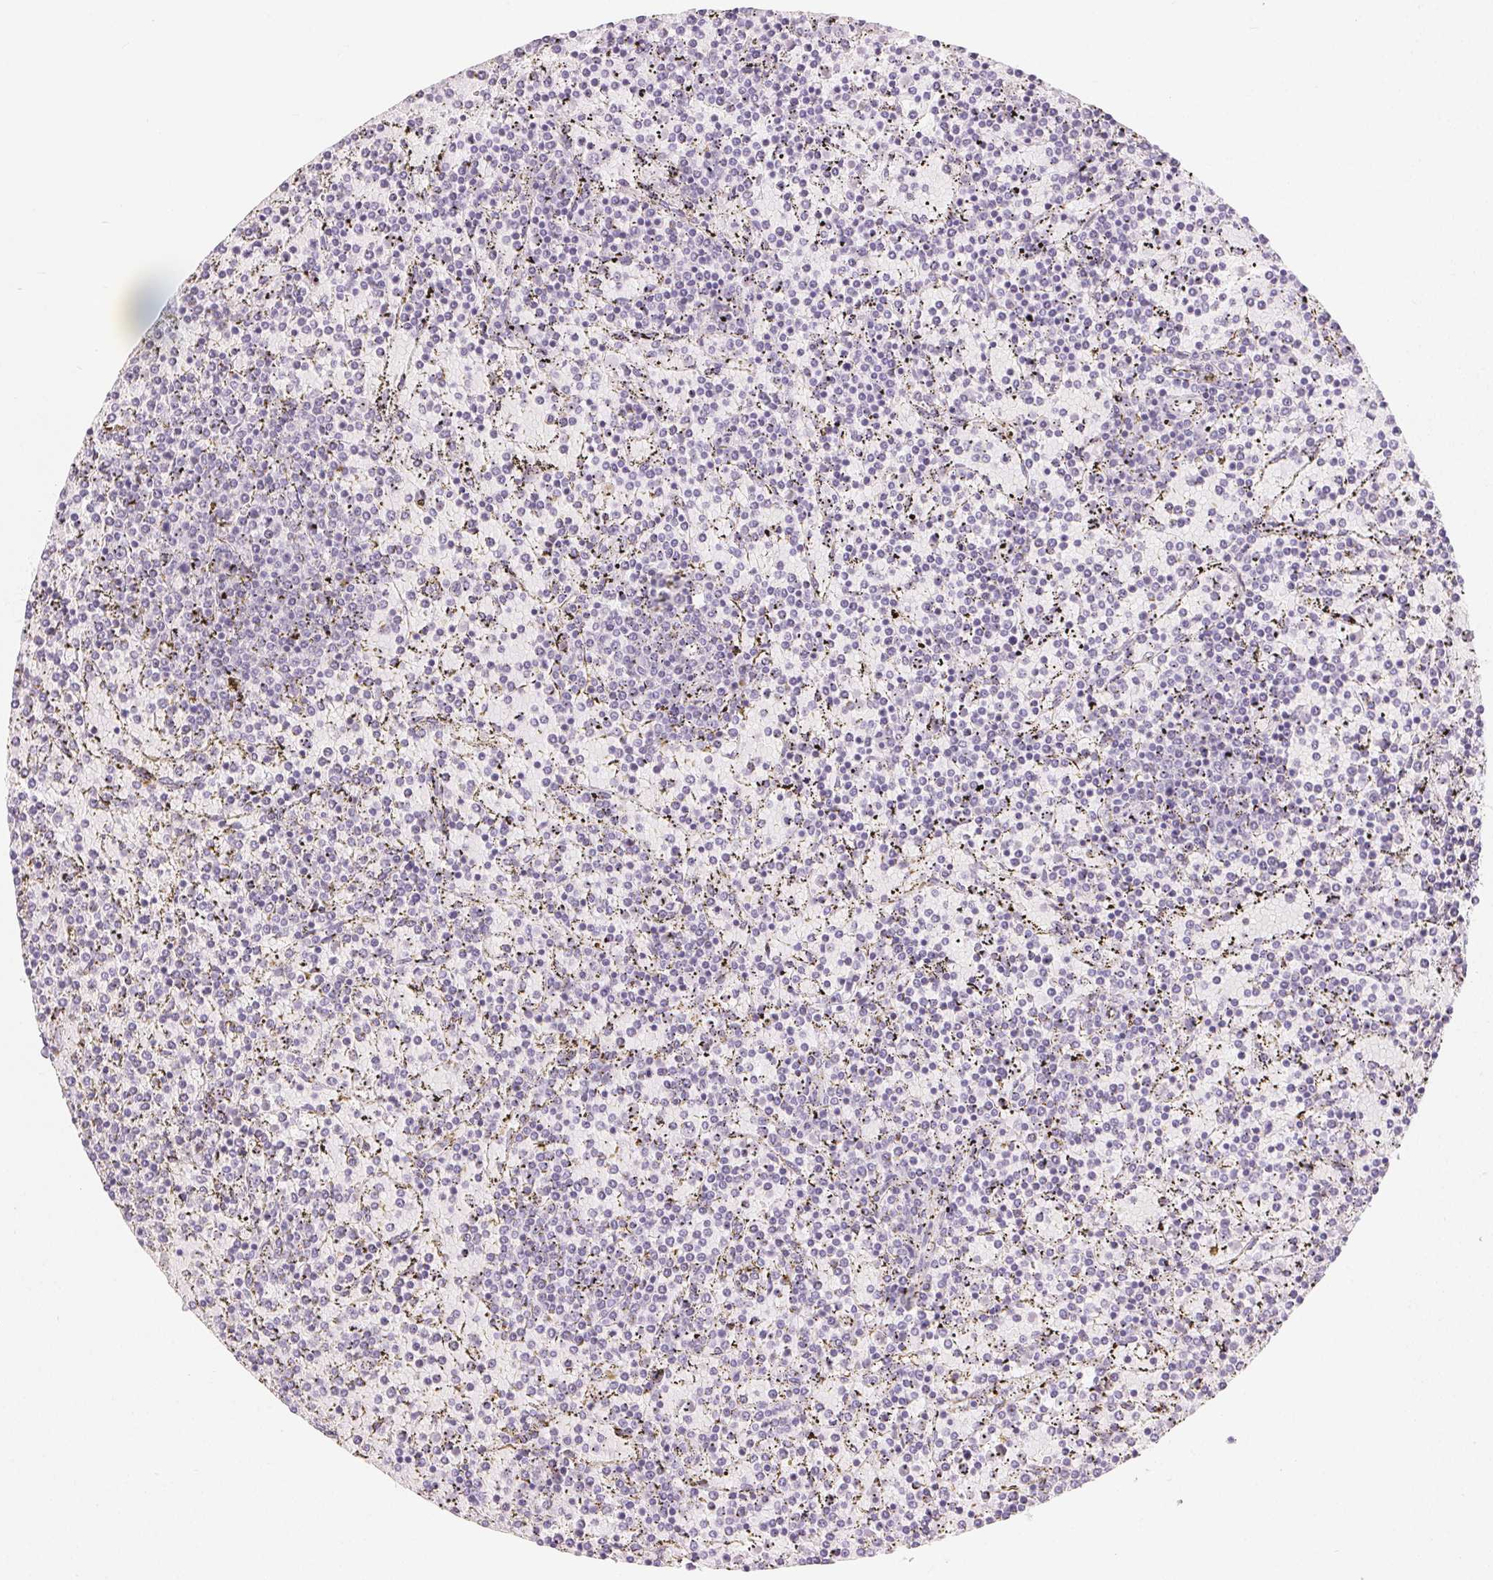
{"staining": {"intensity": "negative", "quantity": "none", "location": "none"}, "tissue": "lymphoma", "cell_type": "Tumor cells", "image_type": "cancer", "snomed": [{"axis": "morphology", "description": "Malignant lymphoma, non-Hodgkin's type, Low grade"}, {"axis": "topography", "description": "Spleen"}], "caption": "Immunohistochemical staining of malignant lymphoma, non-Hodgkin's type (low-grade) shows no significant staining in tumor cells.", "gene": "MIOX", "patient": {"sex": "female", "age": 77}}